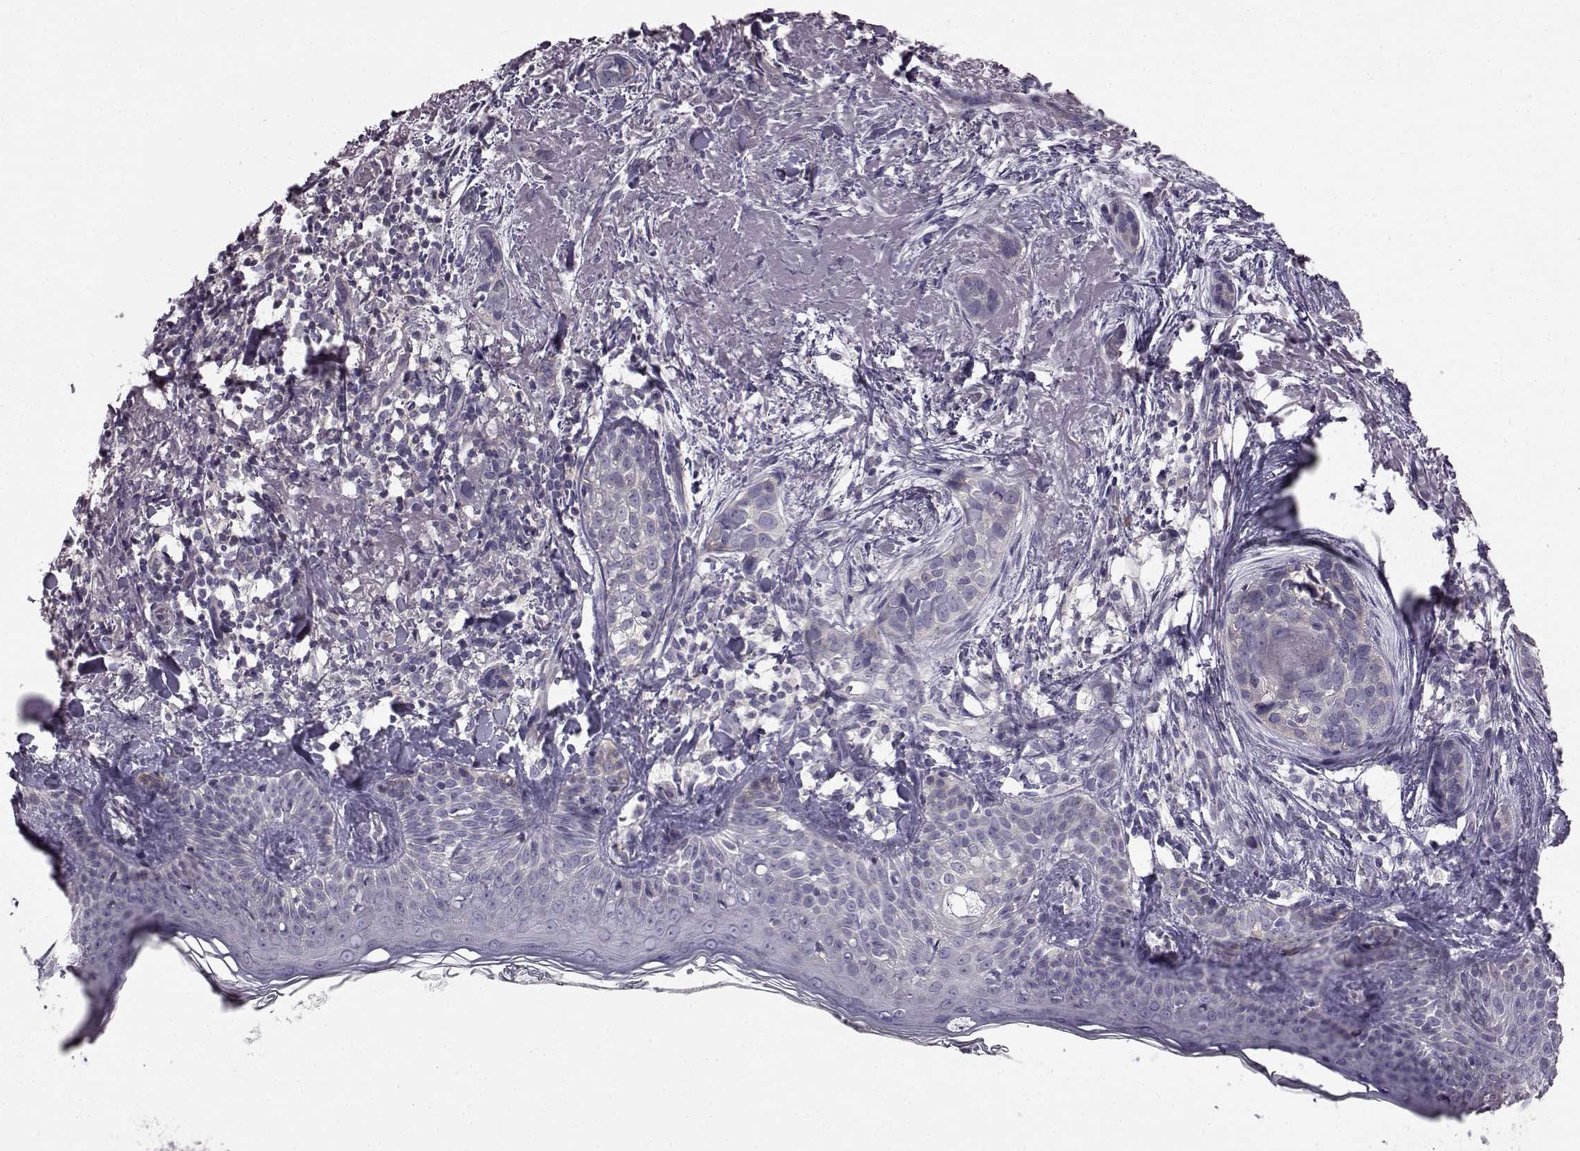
{"staining": {"intensity": "negative", "quantity": "none", "location": "none"}, "tissue": "skin cancer", "cell_type": "Tumor cells", "image_type": "cancer", "snomed": [{"axis": "morphology", "description": "Basal cell carcinoma"}, {"axis": "topography", "description": "Skin"}], "caption": "Immunohistochemistry (IHC) image of neoplastic tissue: skin cancer stained with DAB (3,3'-diaminobenzidine) reveals no significant protein expression in tumor cells.", "gene": "ADGRG2", "patient": {"sex": "male", "age": 87}}